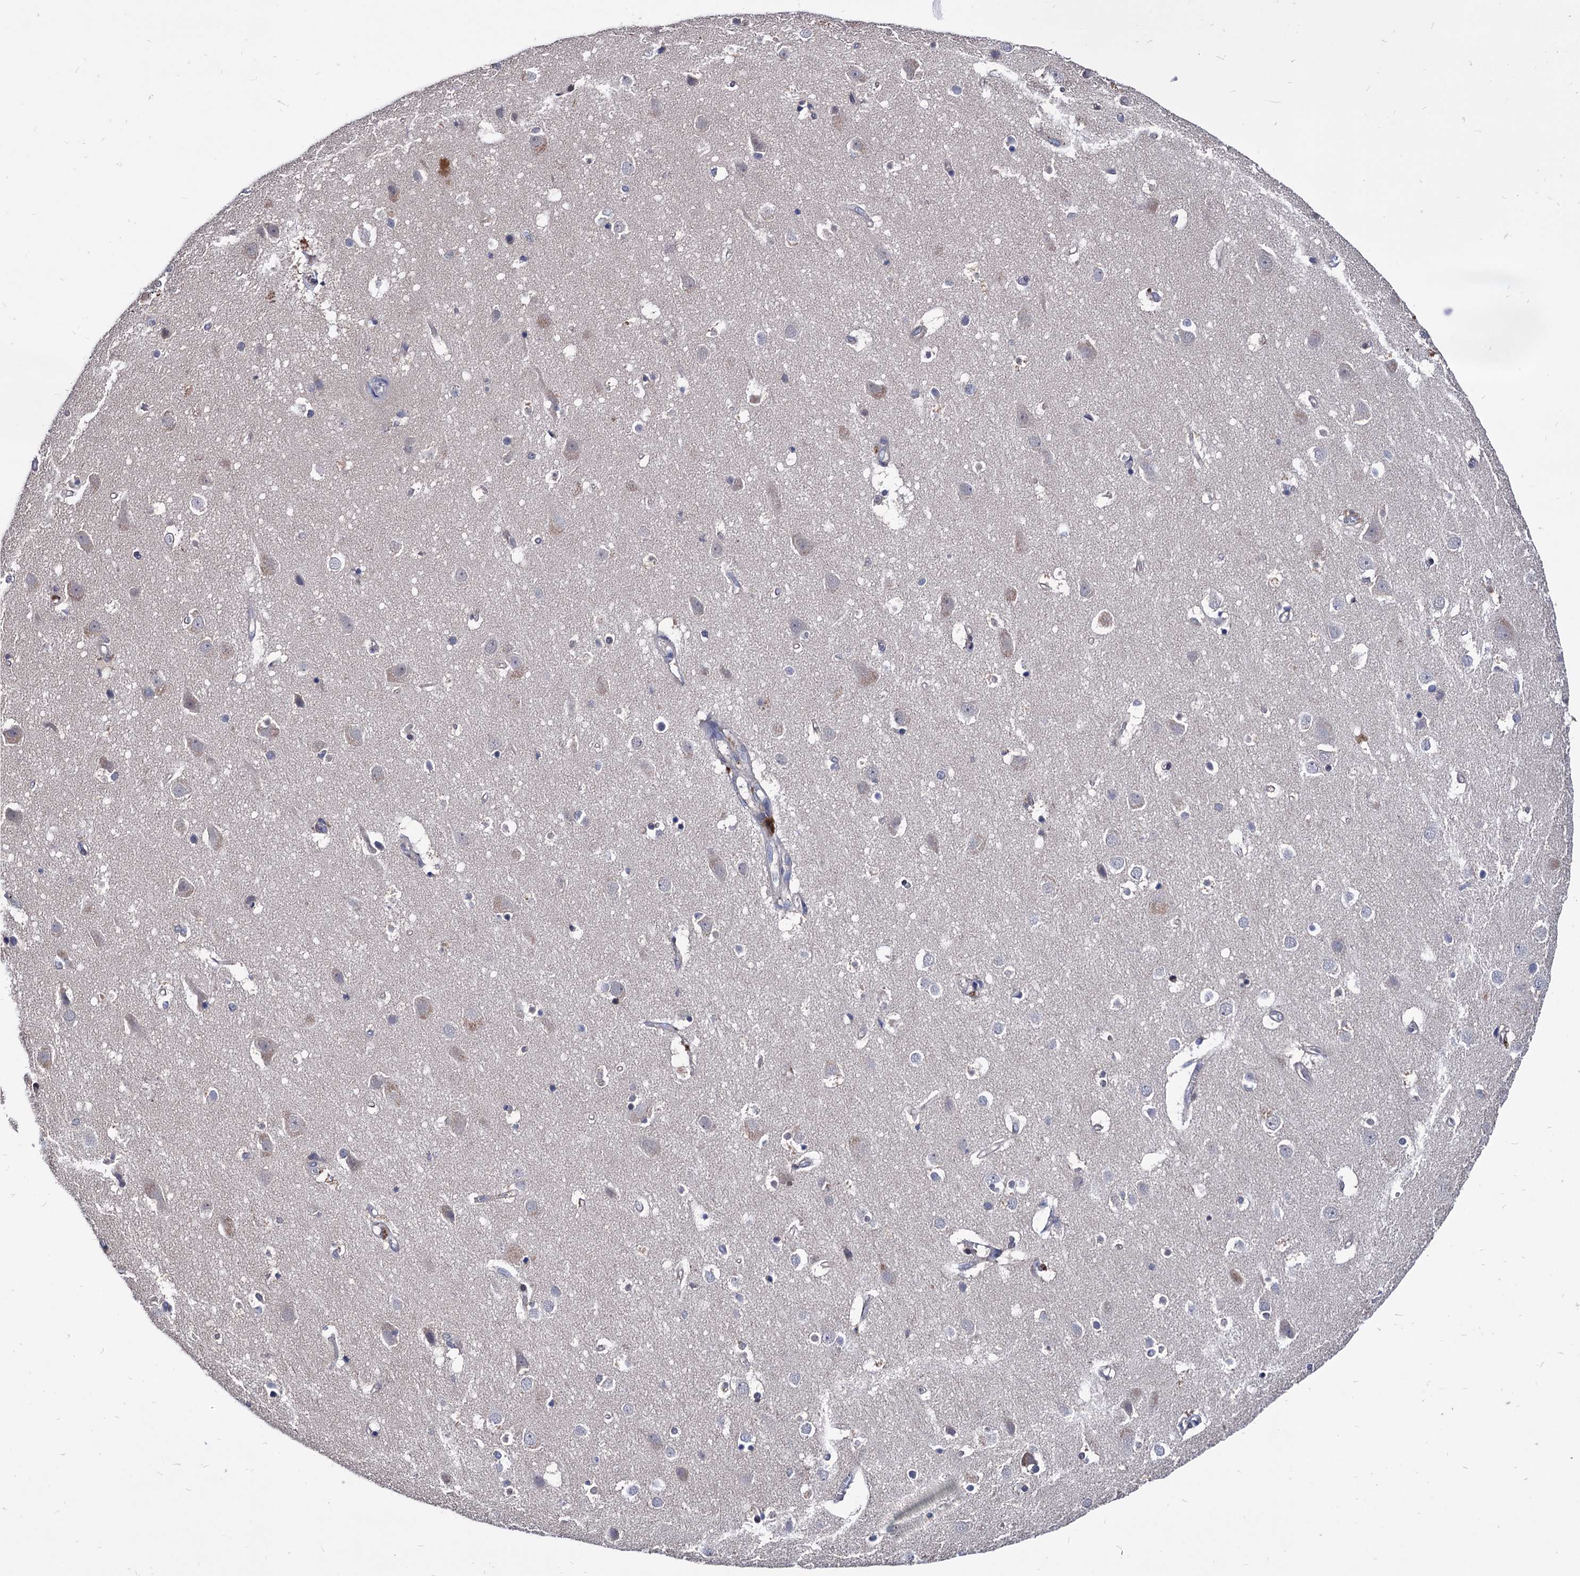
{"staining": {"intensity": "negative", "quantity": "none", "location": "none"}, "tissue": "cerebral cortex", "cell_type": "Endothelial cells", "image_type": "normal", "snomed": [{"axis": "morphology", "description": "Normal tissue, NOS"}, {"axis": "topography", "description": "Cerebral cortex"}], "caption": "This is a micrograph of immunohistochemistry staining of normal cerebral cortex, which shows no staining in endothelial cells. The staining was performed using DAB (3,3'-diaminobenzidine) to visualize the protein expression in brown, while the nuclei were stained in blue with hematoxylin (Magnification: 20x).", "gene": "CPPED1", "patient": {"sex": "male", "age": 54}}